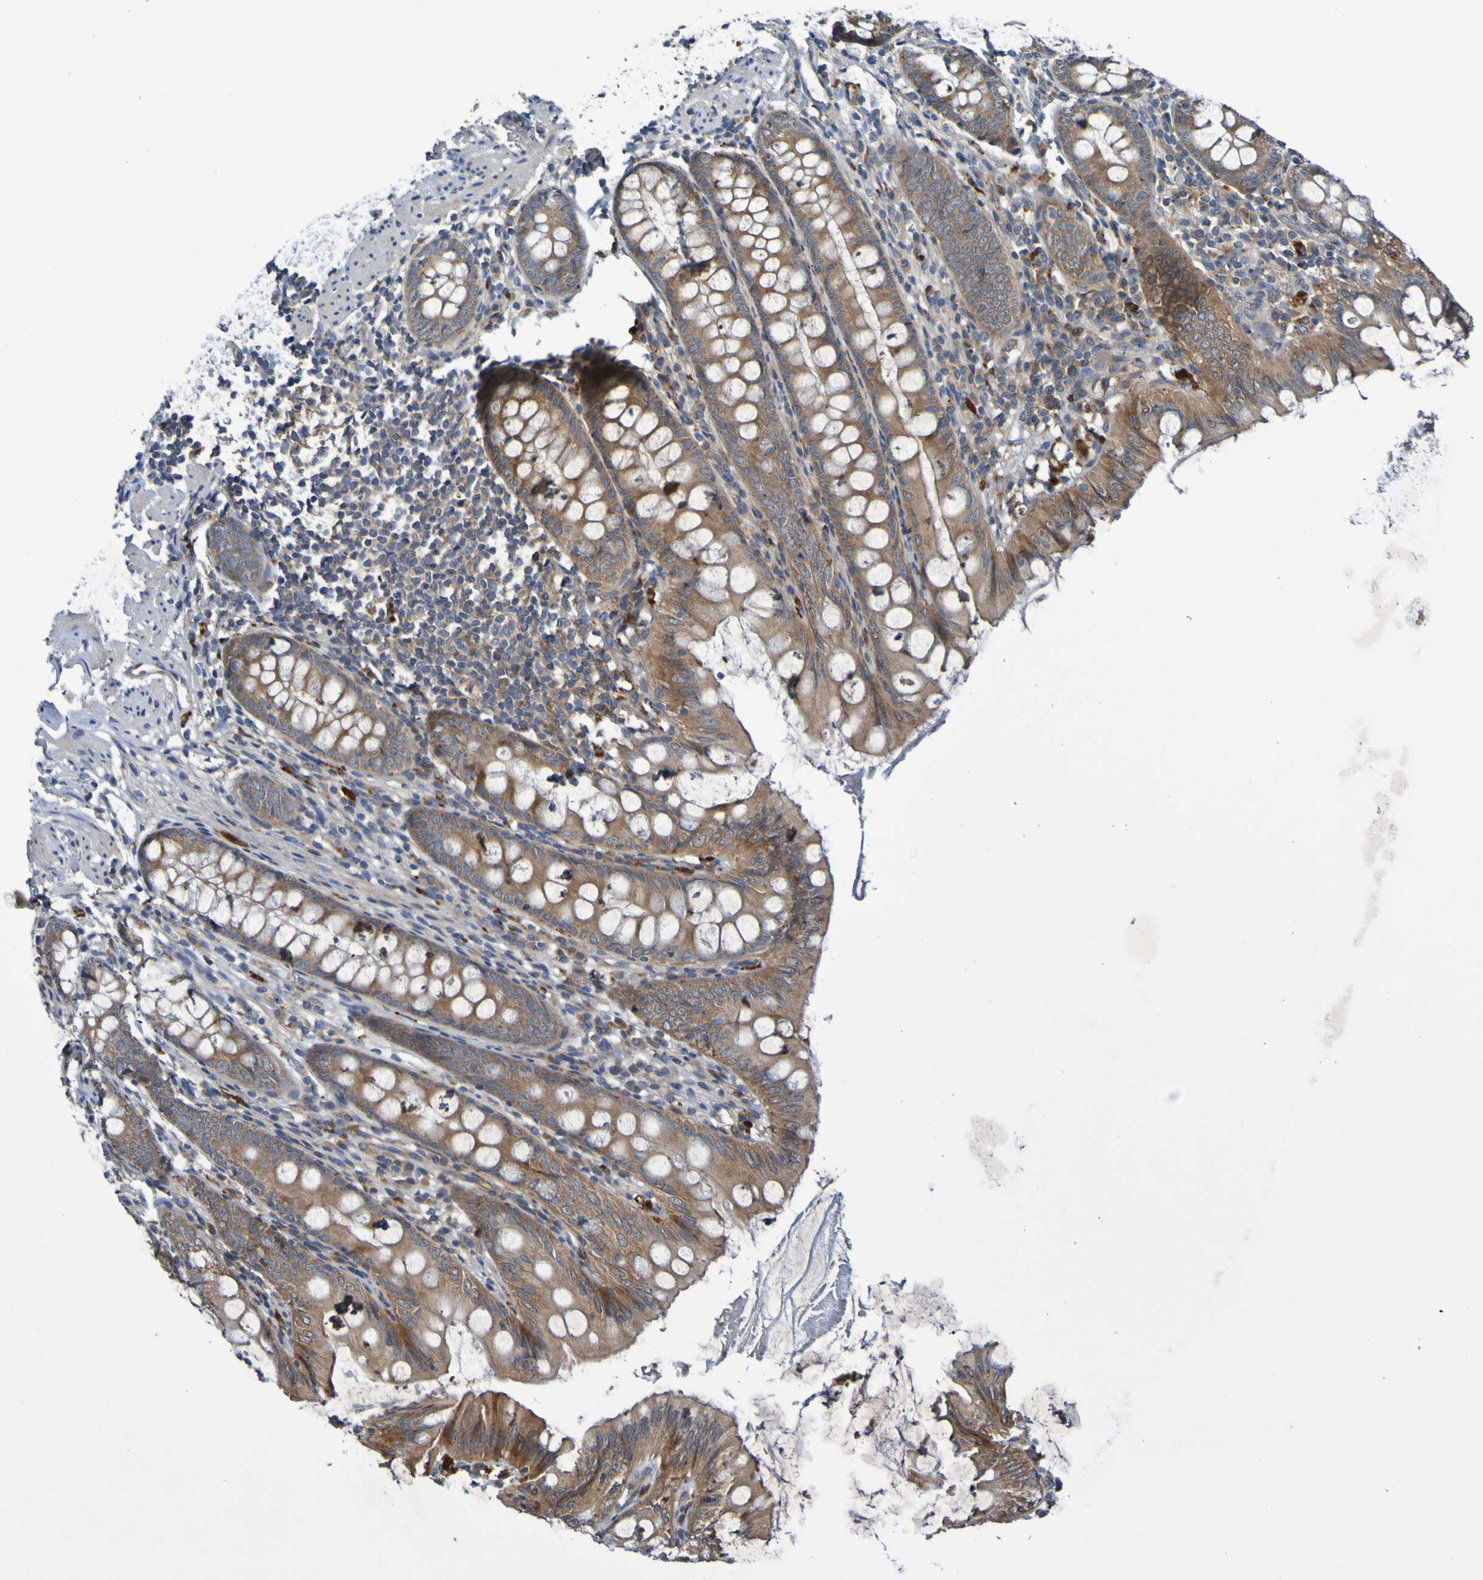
{"staining": {"intensity": "moderate", "quantity": ">75%", "location": "cytoplasmic/membranous"}, "tissue": "appendix", "cell_type": "Glandular cells", "image_type": "normal", "snomed": [{"axis": "morphology", "description": "Normal tissue, NOS"}, {"axis": "topography", "description": "Appendix"}], "caption": "Protein staining exhibits moderate cytoplasmic/membranous expression in approximately >75% of glandular cells in normal appendix. (brown staining indicates protein expression, while blue staining denotes nuclei).", "gene": "SDK1", "patient": {"sex": "female", "age": 77}}